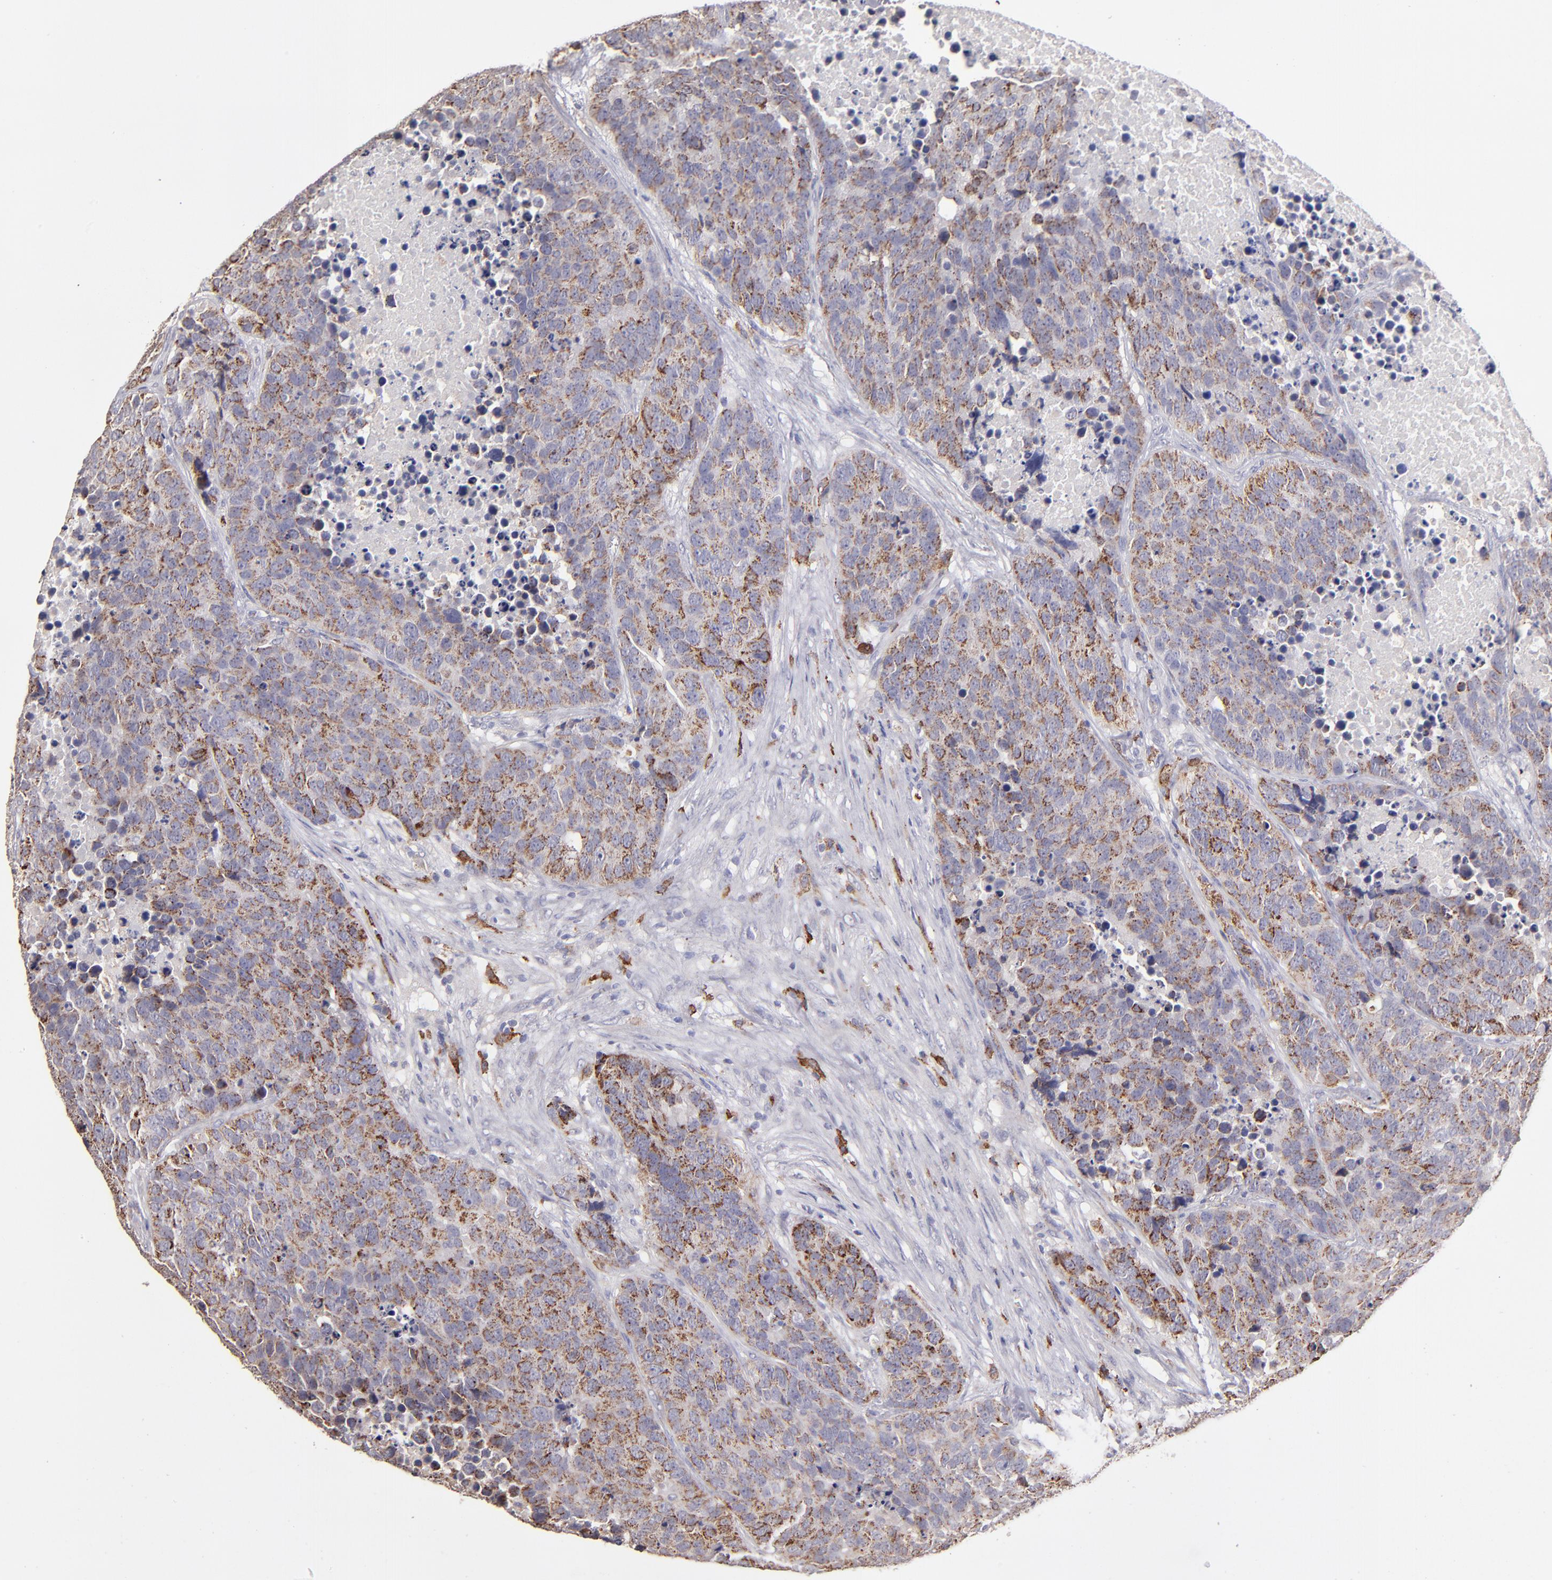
{"staining": {"intensity": "strong", "quantity": ">75%", "location": "cytoplasmic/membranous"}, "tissue": "carcinoid", "cell_type": "Tumor cells", "image_type": "cancer", "snomed": [{"axis": "morphology", "description": "Carcinoid, malignant, NOS"}, {"axis": "topography", "description": "Lung"}], "caption": "A brown stain highlights strong cytoplasmic/membranous staining of a protein in malignant carcinoid tumor cells. (DAB (3,3'-diaminobenzidine) IHC with brightfield microscopy, high magnification).", "gene": "GLDC", "patient": {"sex": "male", "age": 60}}